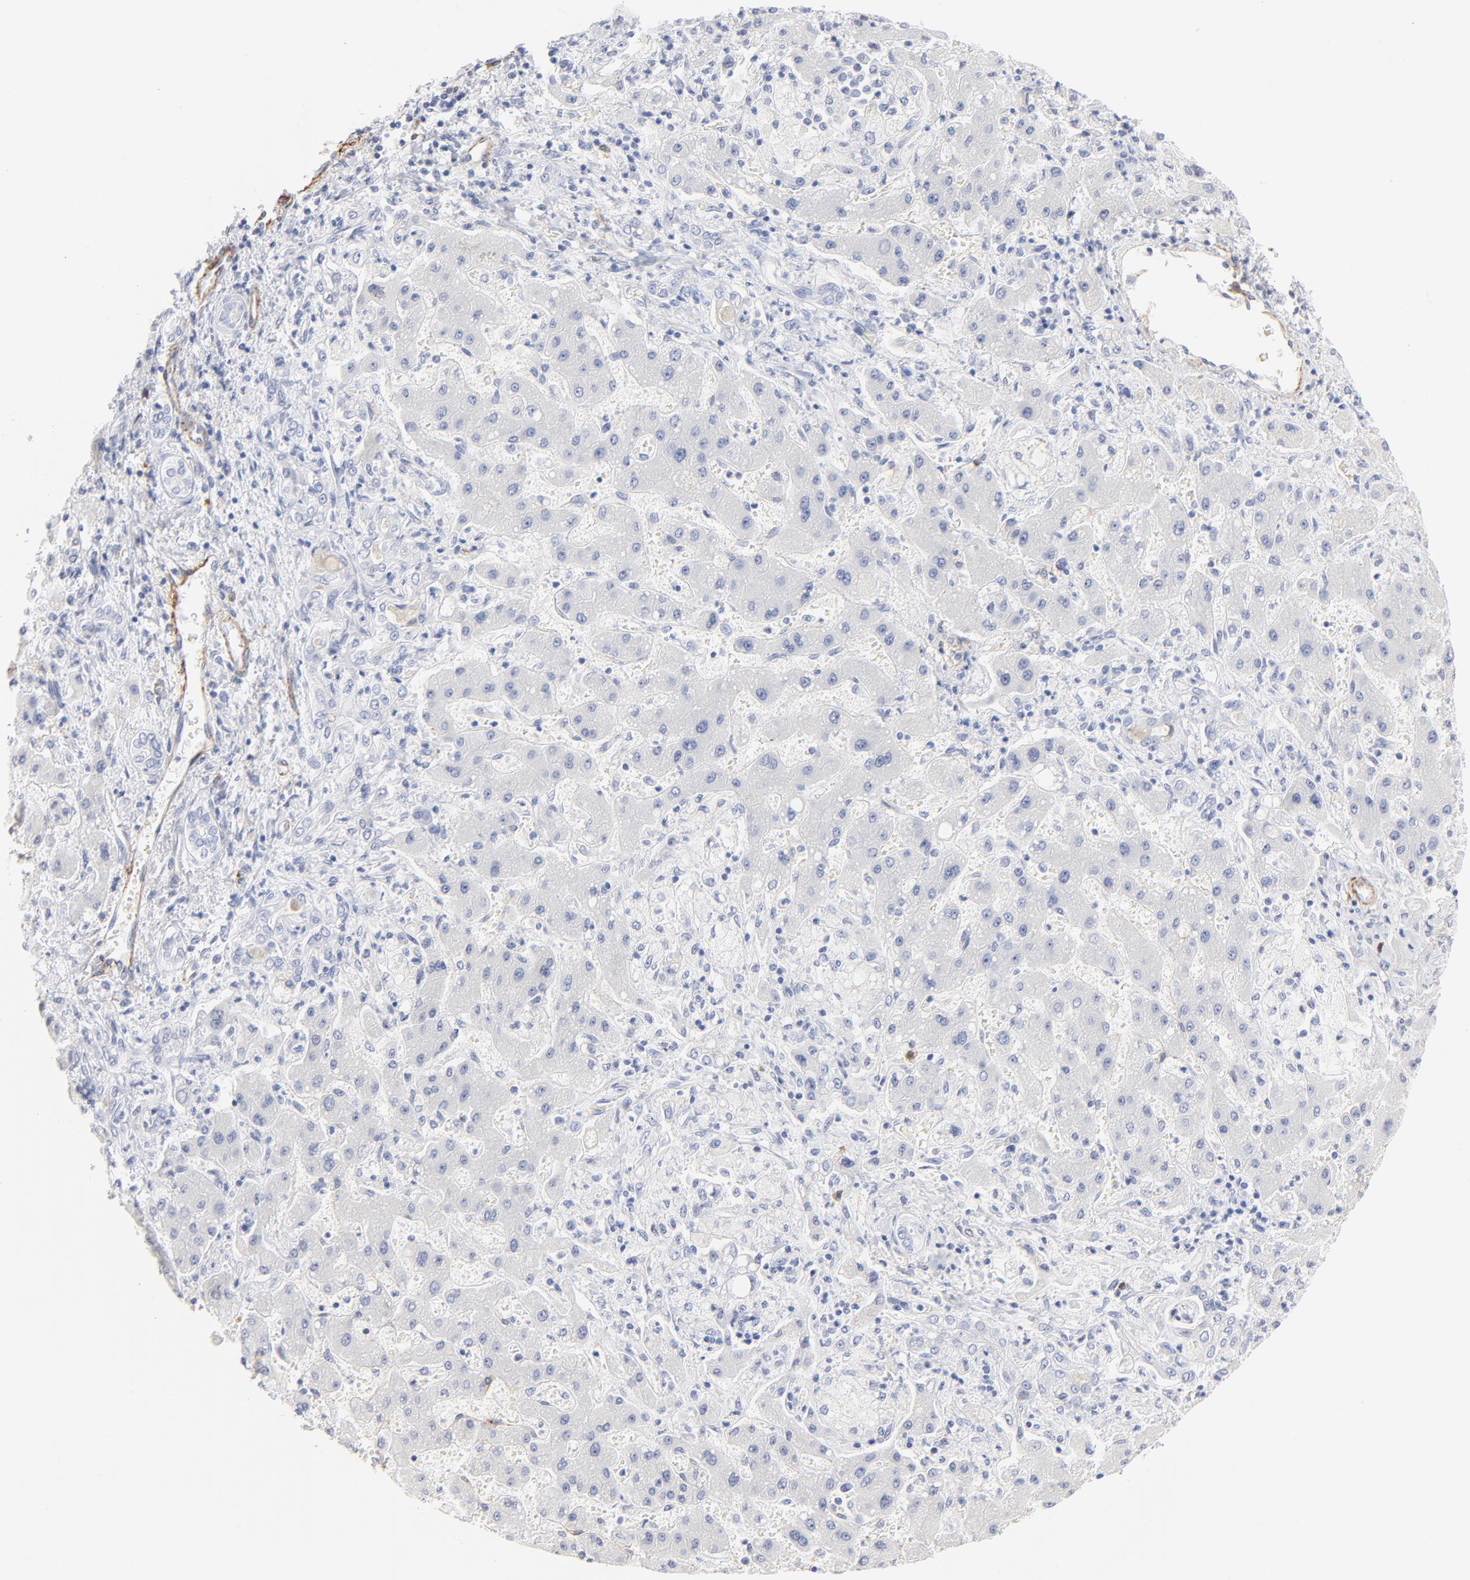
{"staining": {"intensity": "negative", "quantity": "none", "location": "none"}, "tissue": "liver cancer", "cell_type": "Tumor cells", "image_type": "cancer", "snomed": [{"axis": "morphology", "description": "Cholangiocarcinoma"}, {"axis": "topography", "description": "Liver"}], "caption": "Immunohistochemistry (IHC) micrograph of liver cancer (cholangiocarcinoma) stained for a protein (brown), which reveals no staining in tumor cells. The staining was performed using DAB (3,3'-diaminobenzidine) to visualize the protein expression in brown, while the nuclei were stained in blue with hematoxylin (Magnification: 20x).", "gene": "AGTR1", "patient": {"sex": "male", "age": 50}}